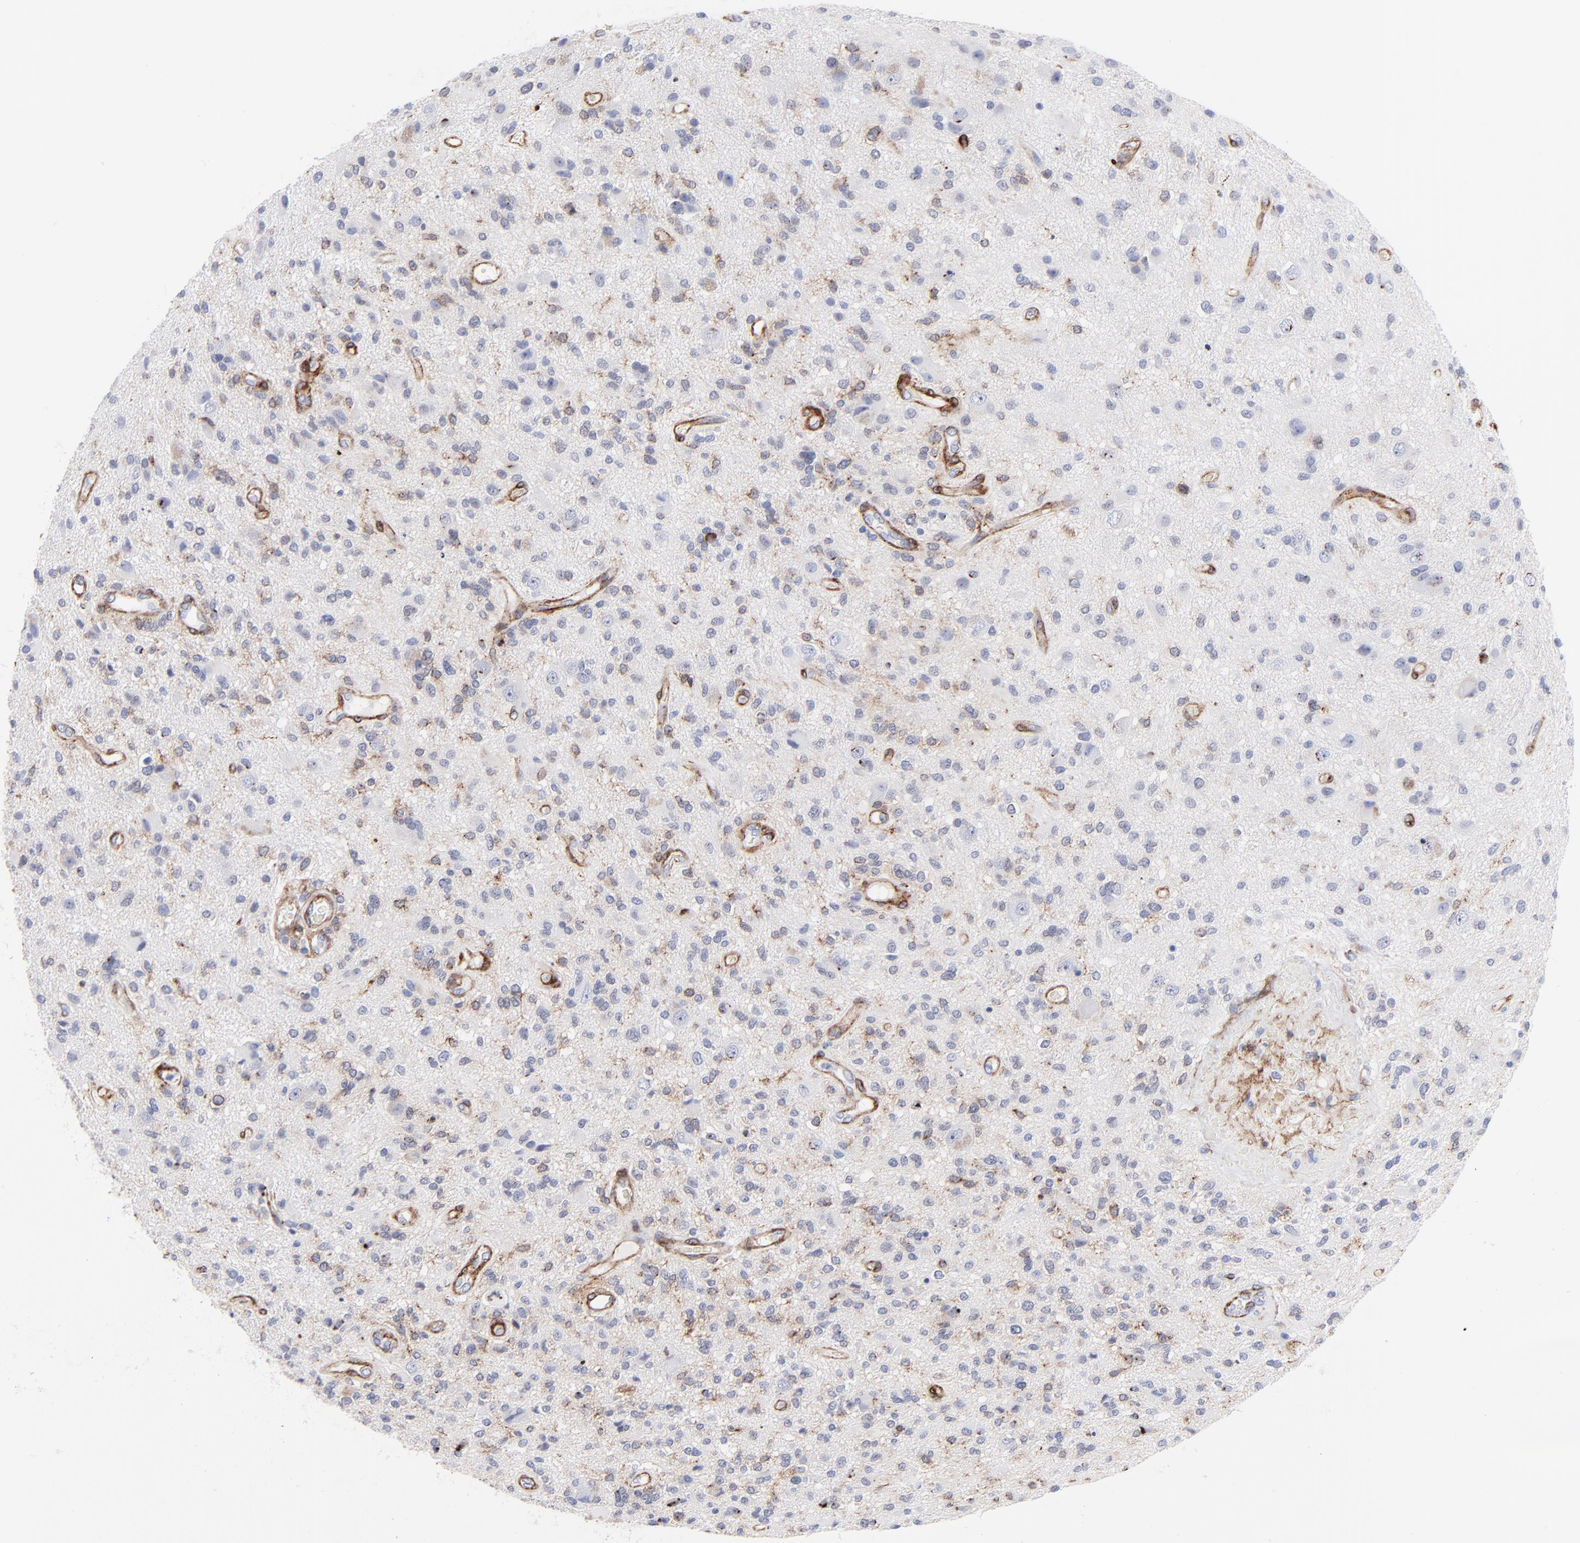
{"staining": {"intensity": "strong", "quantity": "<25%", "location": "nuclear"}, "tissue": "glioma", "cell_type": "Tumor cells", "image_type": "cancer", "snomed": [{"axis": "morphology", "description": "Normal tissue, NOS"}, {"axis": "morphology", "description": "Glioma, malignant, High grade"}, {"axis": "topography", "description": "Cerebral cortex"}], "caption": "The image reveals immunohistochemical staining of glioma. There is strong nuclear positivity is appreciated in about <25% of tumor cells.", "gene": "PDGFRB", "patient": {"sex": "male", "age": 75}}